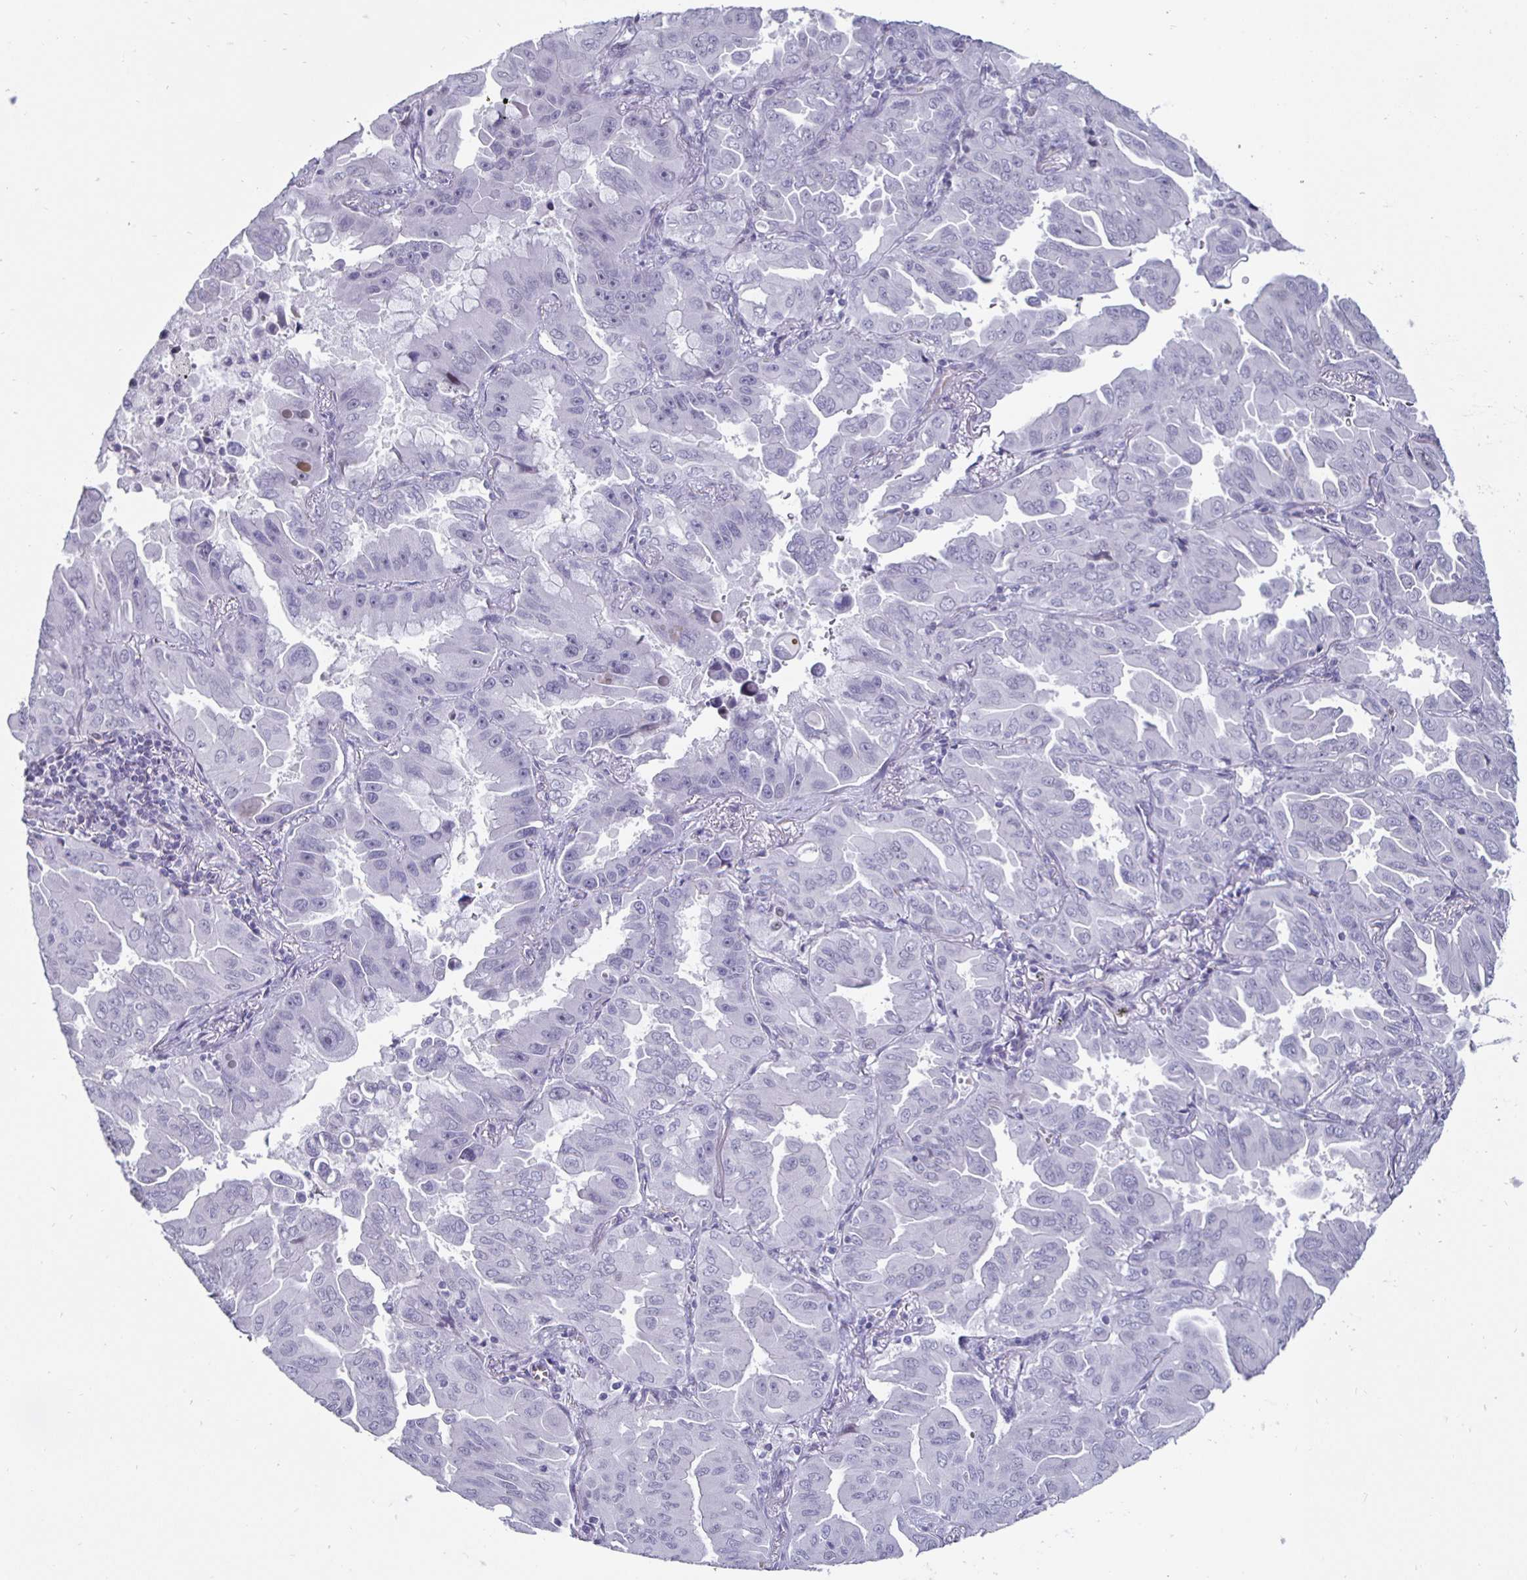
{"staining": {"intensity": "negative", "quantity": "none", "location": "none"}, "tissue": "lung cancer", "cell_type": "Tumor cells", "image_type": "cancer", "snomed": [{"axis": "morphology", "description": "Adenocarcinoma, NOS"}, {"axis": "topography", "description": "Lung"}], "caption": "This is an immunohistochemistry (IHC) photomicrograph of lung cancer. There is no positivity in tumor cells.", "gene": "OOSP2", "patient": {"sex": "male", "age": 64}}